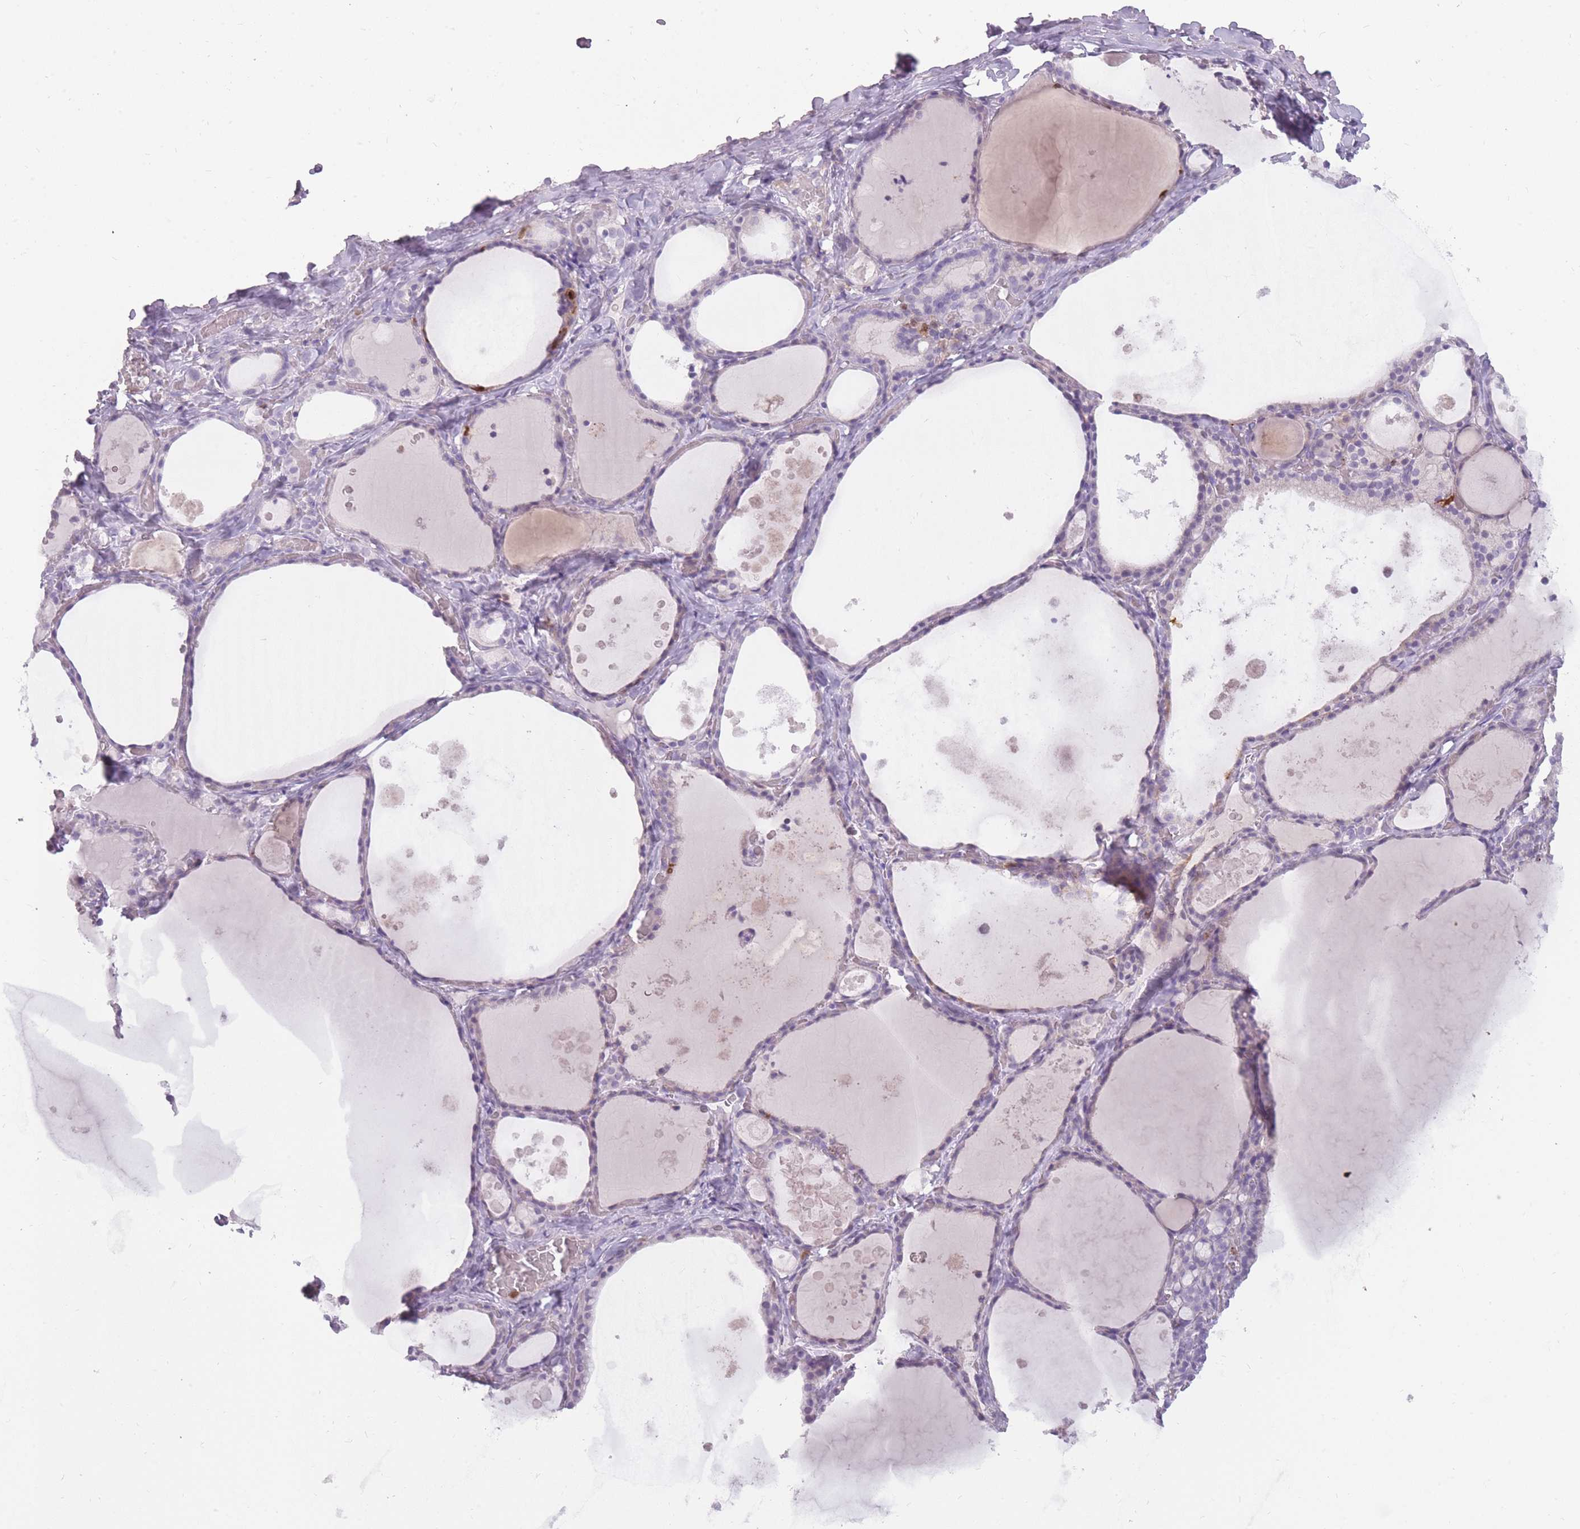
{"staining": {"intensity": "negative", "quantity": "none", "location": "none"}, "tissue": "thyroid gland", "cell_type": "Glandular cells", "image_type": "normal", "snomed": [{"axis": "morphology", "description": "Normal tissue, NOS"}, {"axis": "topography", "description": "Thyroid gland"}], "caption": "Human thyroid gland stained for a protein using immunohistochemistry (IHC) demonstrates no positivity in glandular cells.", "gene": "LGALS9B", "patient": {"sex": "male", "age": 56}}